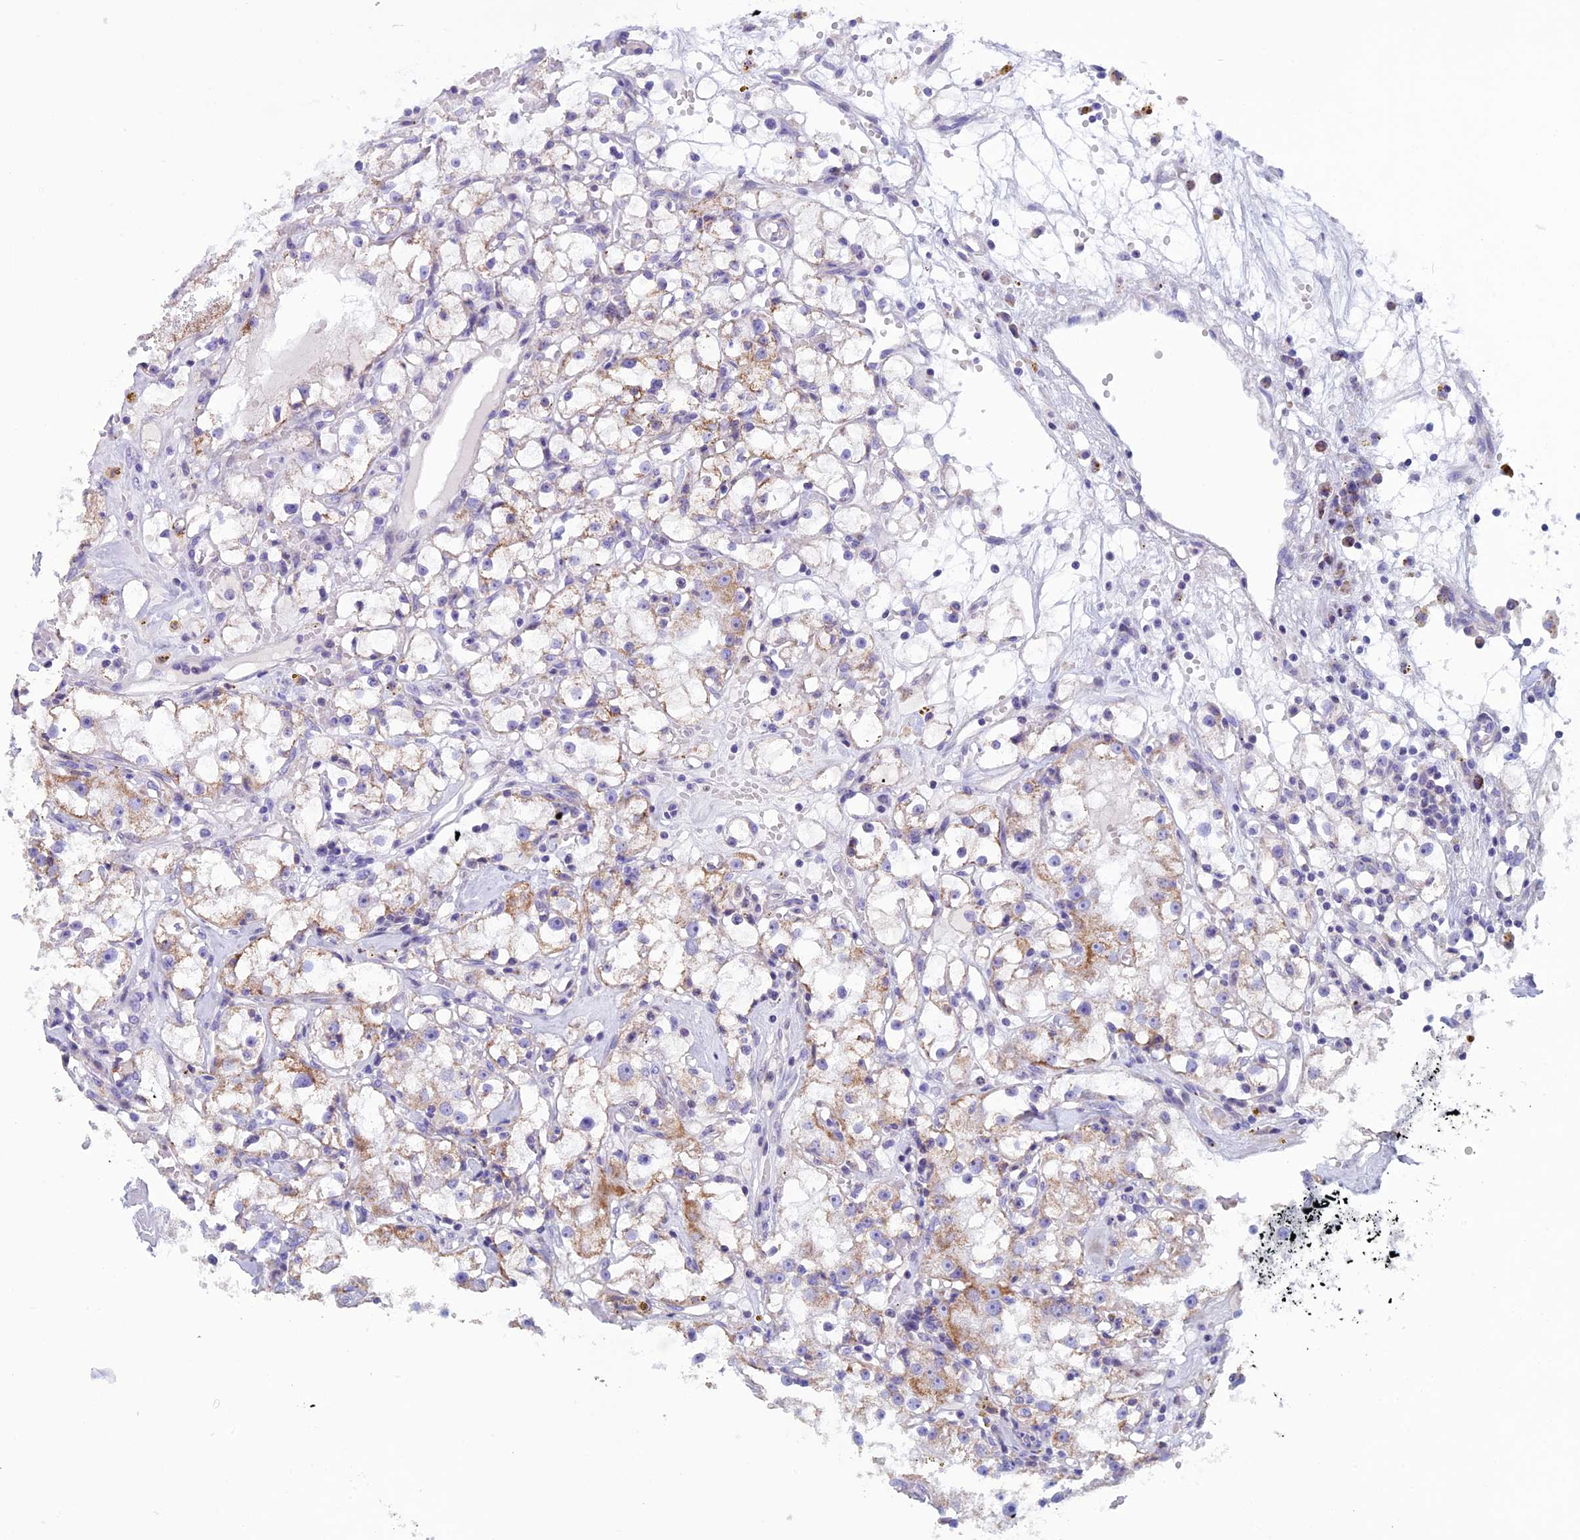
{"staining": {"intensity": "weak", "quantity": "25%-75%", "location": "cytoplasmic/membranous"}, "tissue": "renal cancer", "cell_type": "Tumor cells", "image_type": "cancer", "snomed": [{"axis": "morphology", "description": "Adenocarcinoma, NOS"}, {"axis": "topography", "description": "Kidney"}], "caption": "Brown immunohistochemical staining in human renal cancer displays weak cytoplasmic/membranous expression in about 25%-75% of tumor cells. The protein is shown in brown color, while the nuclei are stained blue.", "gene": "ZNF563", "patient": {"sex": "male", "age": 56}}